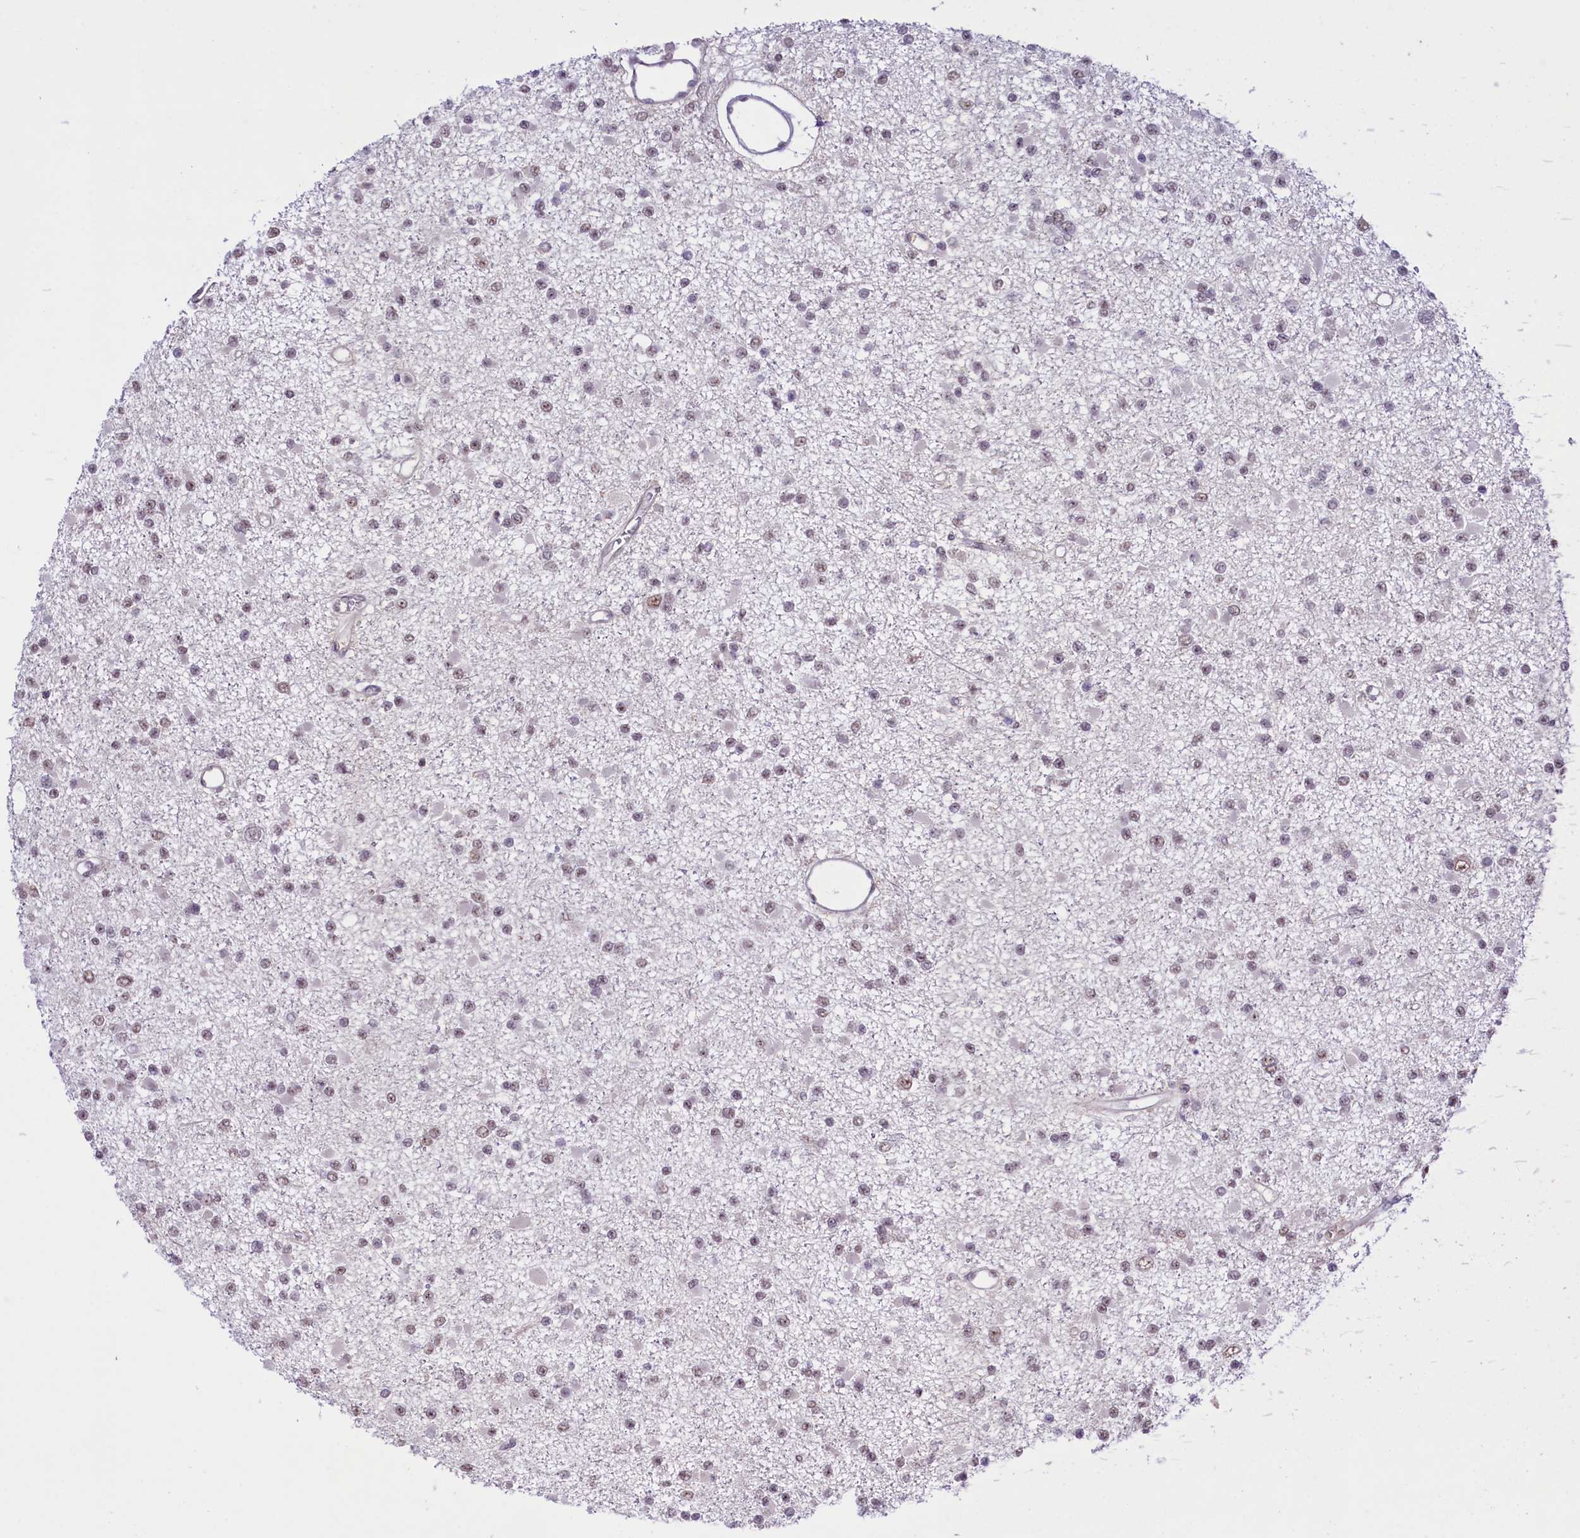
{"staining": {"intensity": "weak", "quantity": "<25%", "location": "nuclear"}, "tissue": "glioma", "cell_type": "Tumor cells", "image_type": "cancer", "snomed": [{"axis": "morphology", "description": "Glioma, malignant, Low grade"}, {"axis": "topography", "description": "Brain"}], "caption": "Glioma stained for a protein using IHC displays no expression tumor cells.", "gene": "ANKS3", "patient": {"sex": "female", "age": 22}}